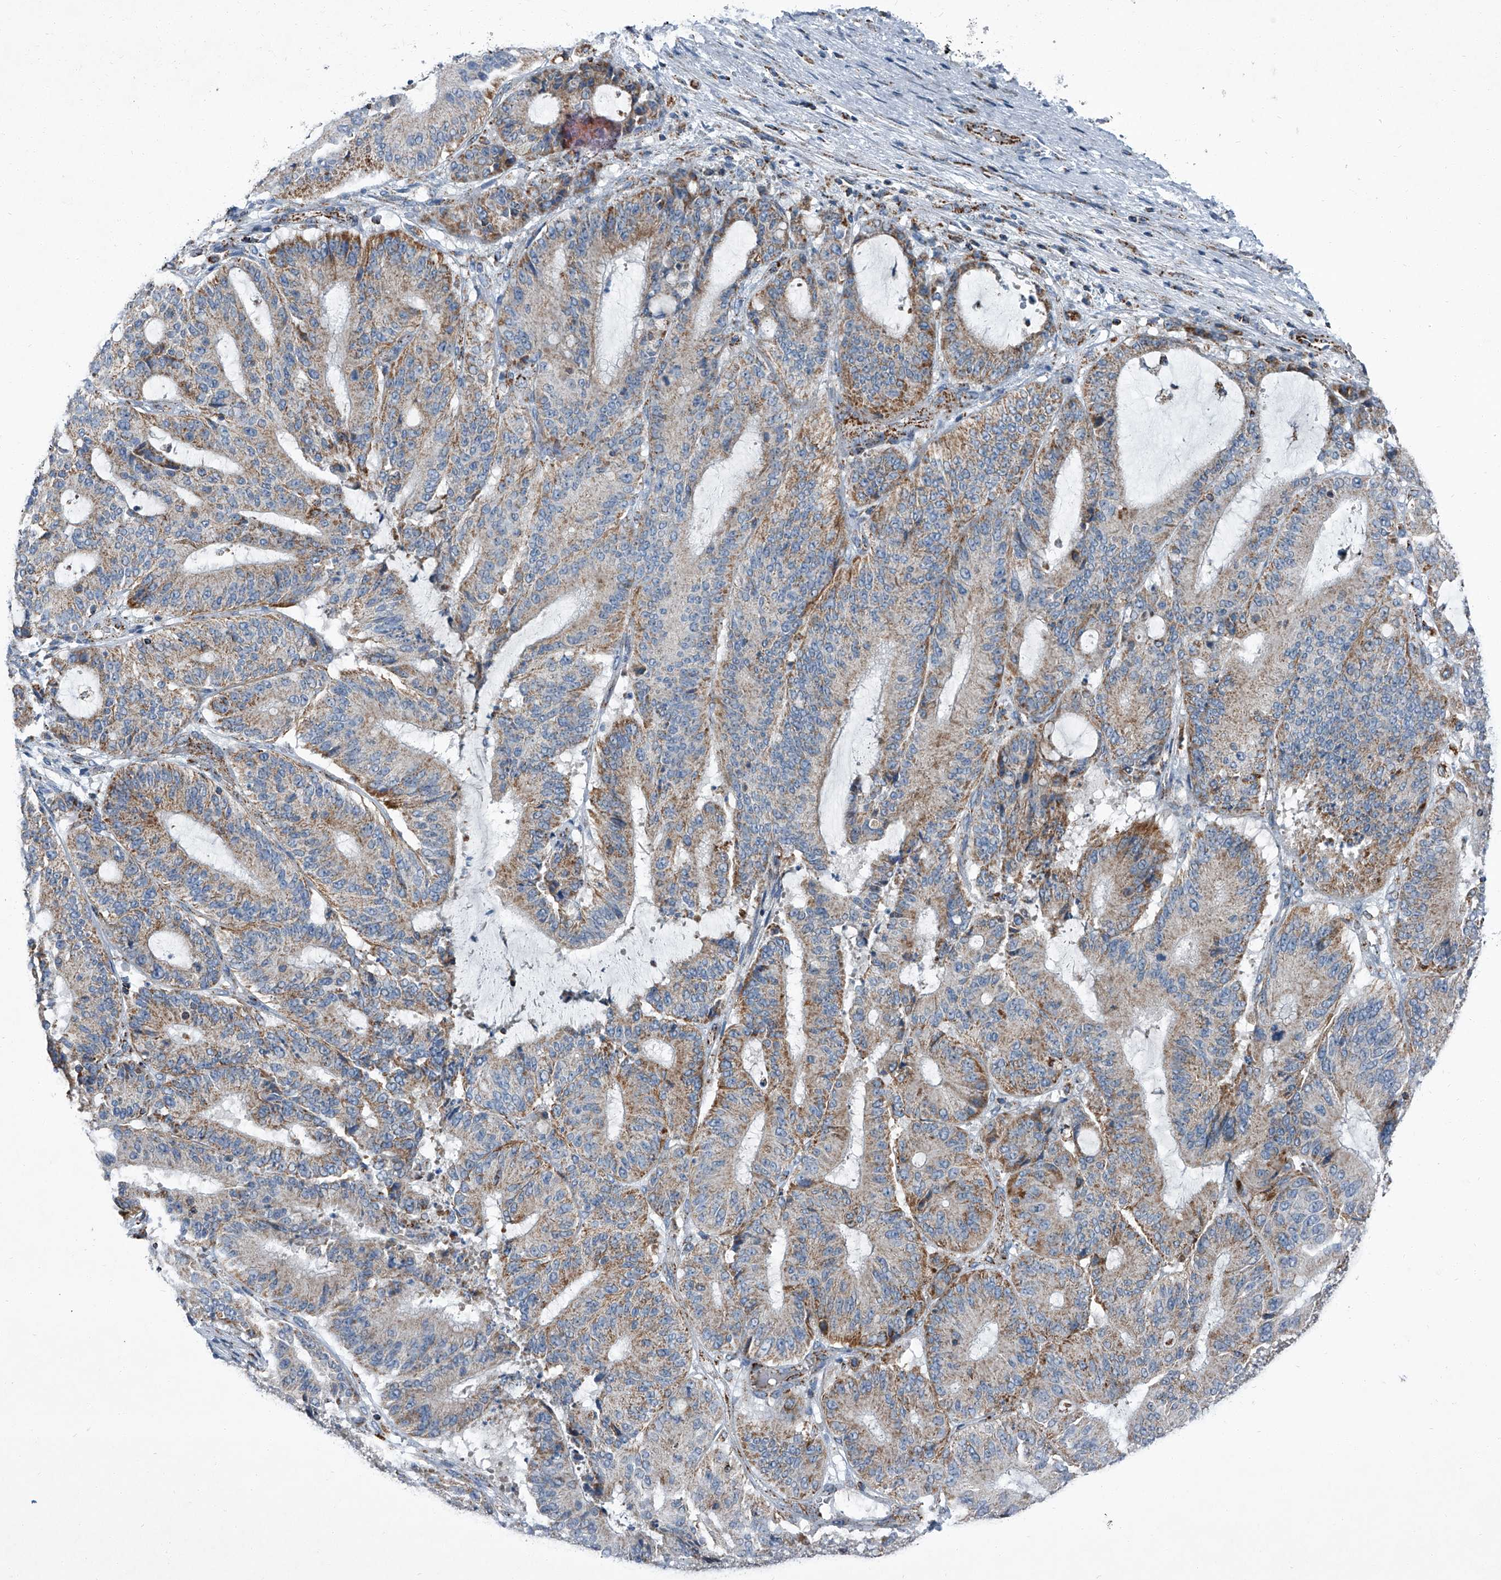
{"staining": {"intensity": "moderate", "quantity": "25%-75%", "location": "cytoplasmic/membranous"}, "tissue": "liver cancer", "cell_type": "Tumor cells", "image_type": "cancer", "snomed": [{"axis": "morphology", "description": "Normal tissue, NOS"}, {"axis": "morphology", "description": "Cholangiocarcinoma"}, {"axis": "topography", "description": "Liver"}, {"axis": "topography", "description": "Peripheral nerve tissue"}], "caption": "Protein analysis of liver cholangiocarcinoma tissue shows moderate cytoplasmic/membranous expression in about 25%-75% of tumor cells. The protein of interest is shown in brown color, while the nuclei are stained blue.", "gene": "CHRNA7", "patient": {"sex": "female", "age": 73}}